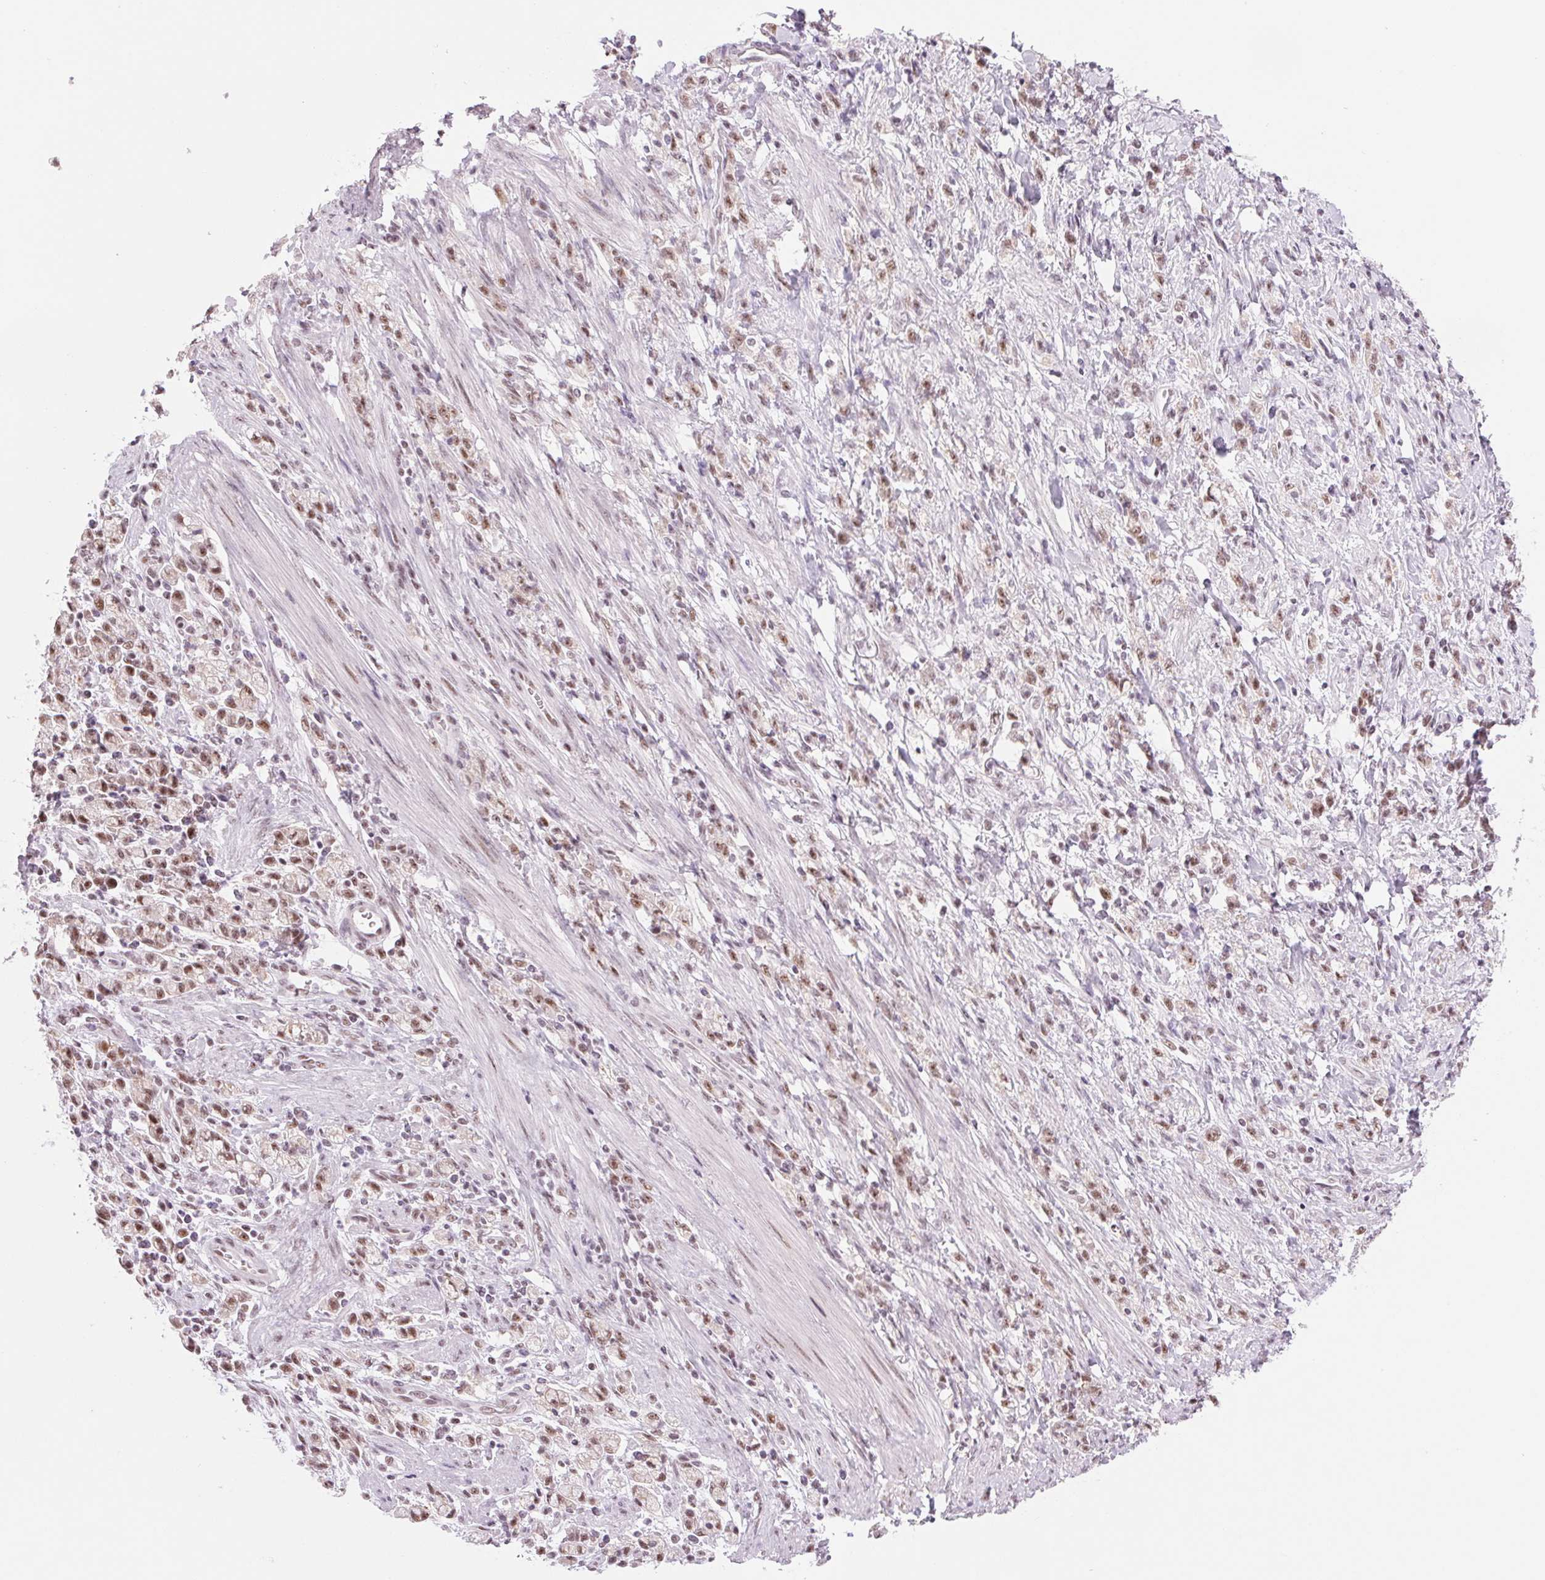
{"staining": {"intensity": "moderate", "quantity": "25%-75%", "location": "nuclear"}, "tissue": "stomach cancer", "cell_type": "Tumor cells", "image_type": "cancer", "snomed": [{"axis": "morphology", "description": "Adenocarcinoma, NOS"}, {"axis": "topography", "description": "Stomach"}], "caption": "This micrograph reveals IHC staining of stomach cancer, with medium moderate nuclear staining in about 25%-75% of tumor cells.", "gene": "ZC3H14", "patient": {"sex": "male", "age": 77}}